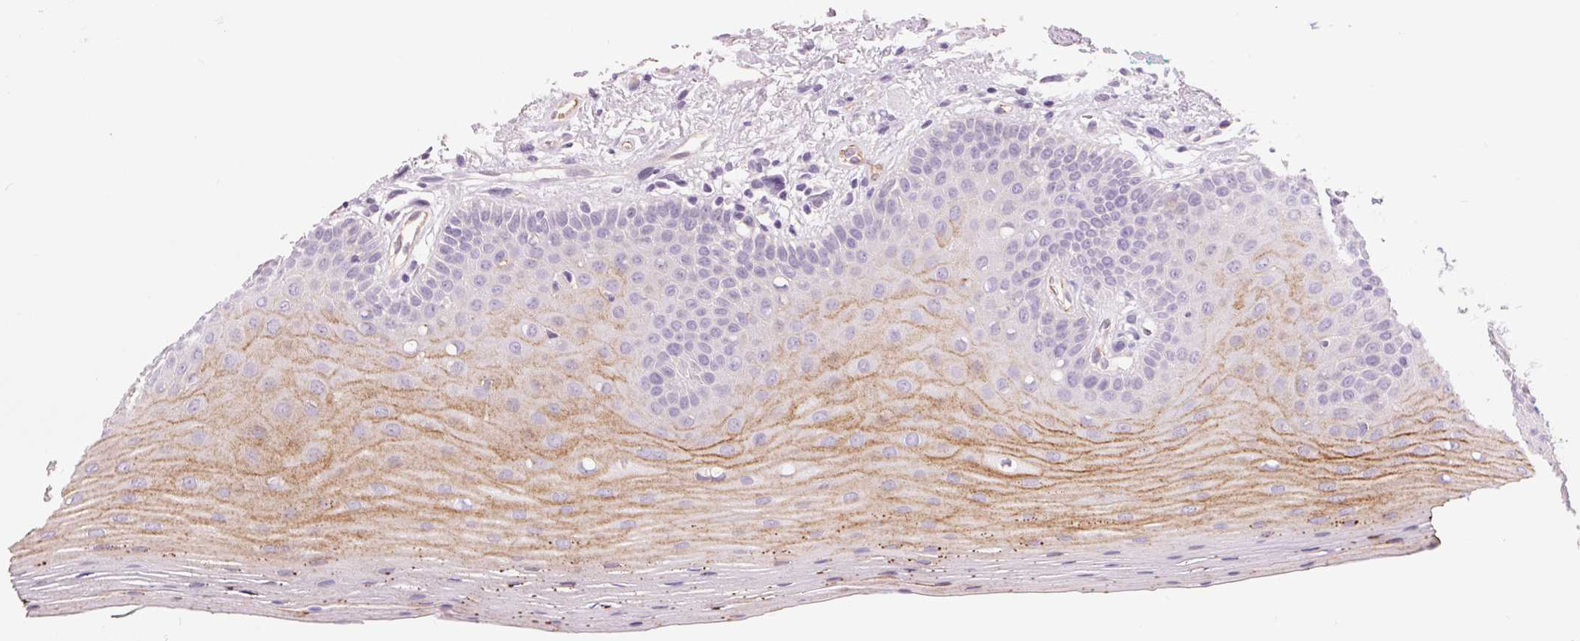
{"staining": {"intensity": "moderate", "quantity": "<25%", "location": "cytoplasmic/membranous"}, "tissue": "oral mucosa", "cell_type": "Squamous epithelial cells", "image_type": "normal", "snomed": [{"axis": "morphology", "description": "Normal tissue, NOS"}, {"axis": "morphology", "description": "Normal morphology"}, {"axis": "topography", "description": "Oral tissue"}], "caption": "Protein expression analysis of normal oral mucosa exhibits moderate cytoplasmic/membranous expression in approximately <25% of squamous epithelial cells.", "gene": "DIXDC1", "patient": {"sex": "female", "age": 76}}